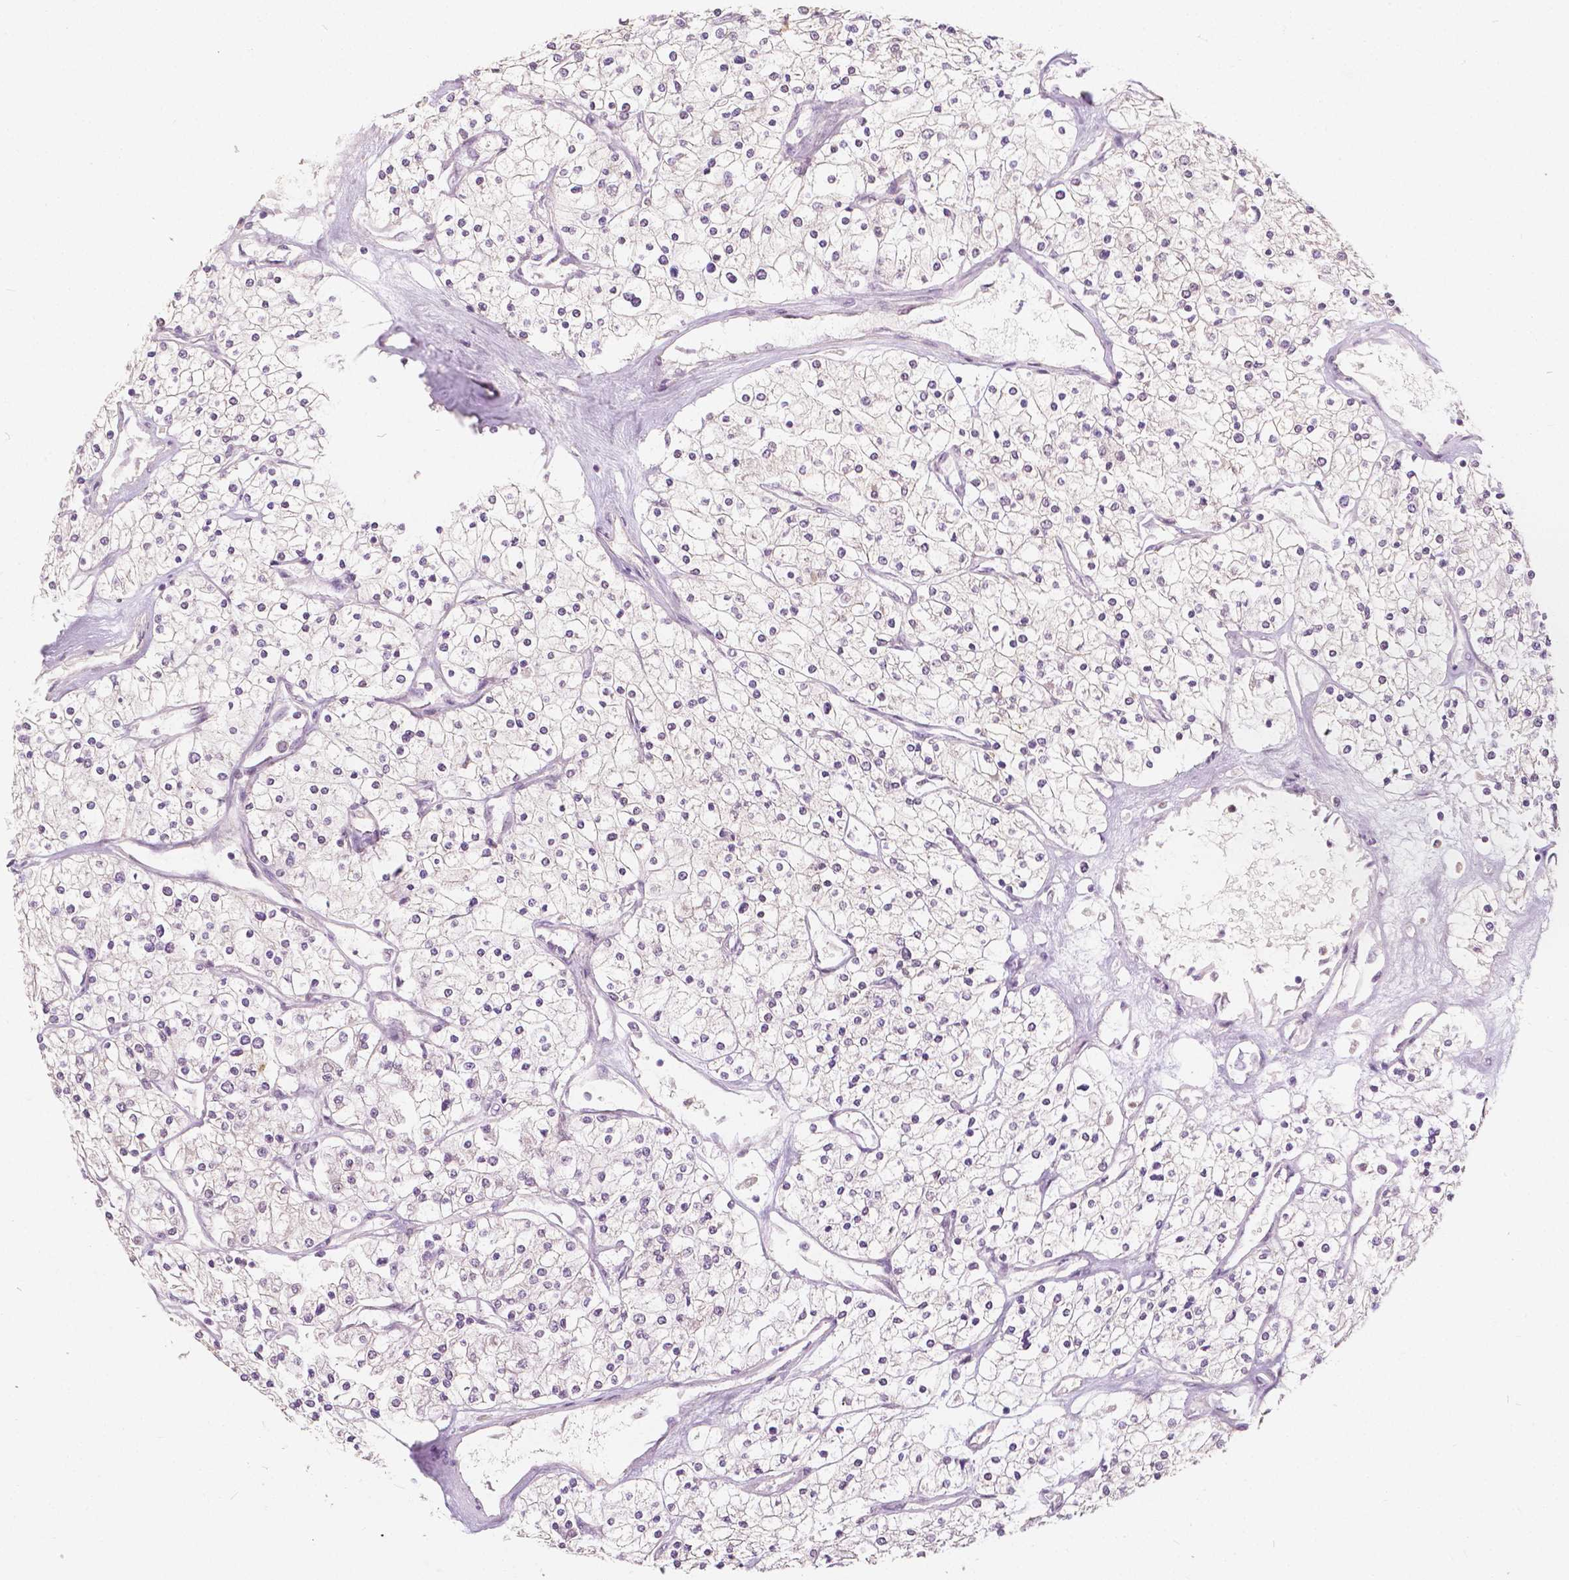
{"staining": {"intensity": "negative", "quantity": "none", "location": "none"}, "tissue": "renal cancer", "cell_type": "Tumor cells", "image_type": "cancer", "snomed": [{"axis": "morphology", "description": "Adenocarcinoma, NOS"}, {"axis": "topography", "description": "Kidney"}], "caption": "Tumor cells show no significant protein staining in renal cancer (adenocarcinoma). (DAB IHC visualized using brightfield microscopy, high magnification).", "gene": "NAPRT", "patient": {"sex": "male", "age": 80}}